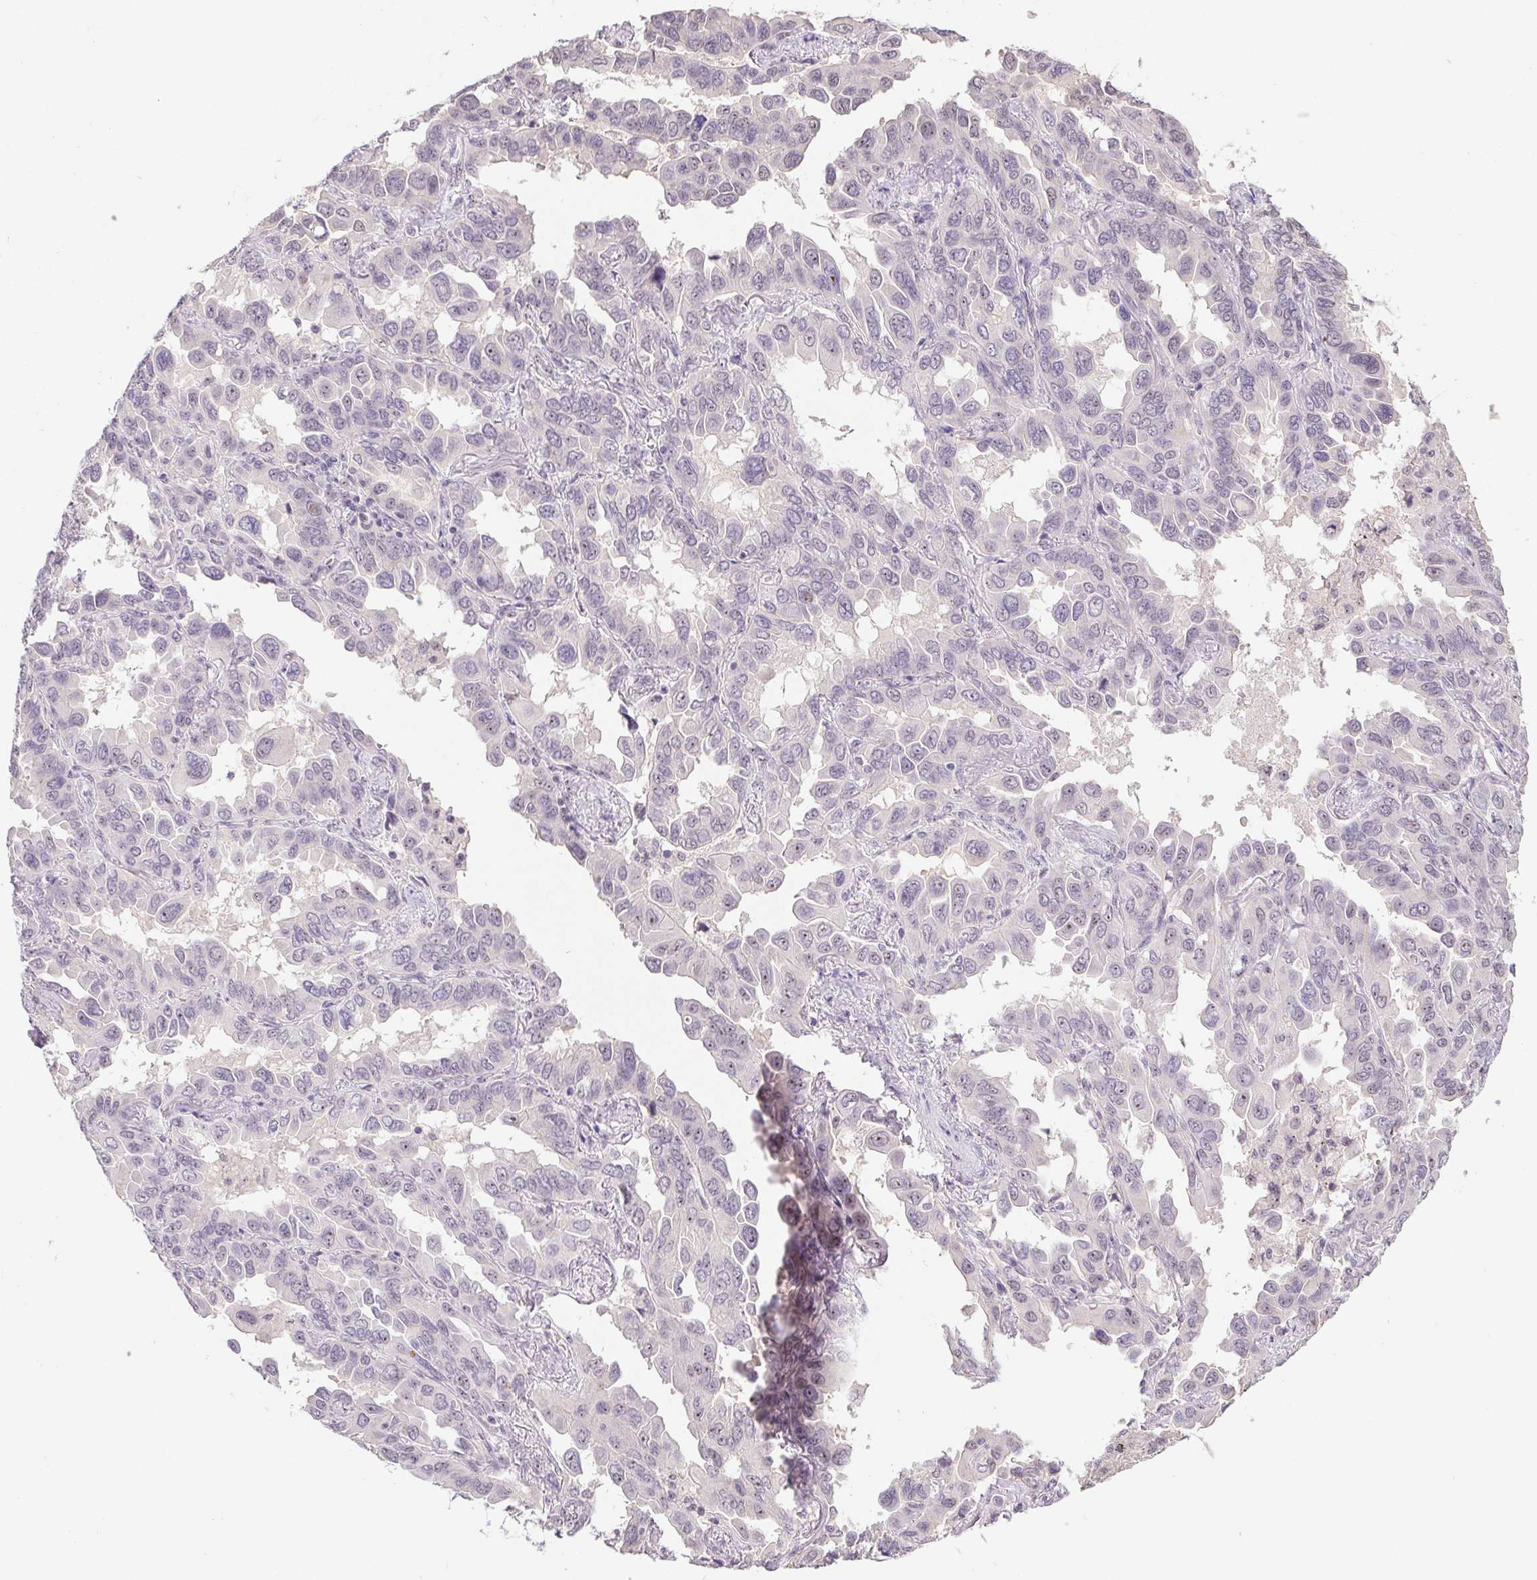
{"staining": {"intensity": "negative", "quantity": "none", "location": "none"}, "tissue": "lung cancer", "cell_type": "Tumor cells", "image_type": "cancer", "snomed": [{"axis": "morphology", "description": "Adenocarcinoma, NOS"}, {"axis": "topography", "description": "Lung"}], "caption": "Tumor cells are negative for protein expression in human lung adenocarcinoma.", "gene": "BATF2", "patient": {"sex": "male", "age": 64}}